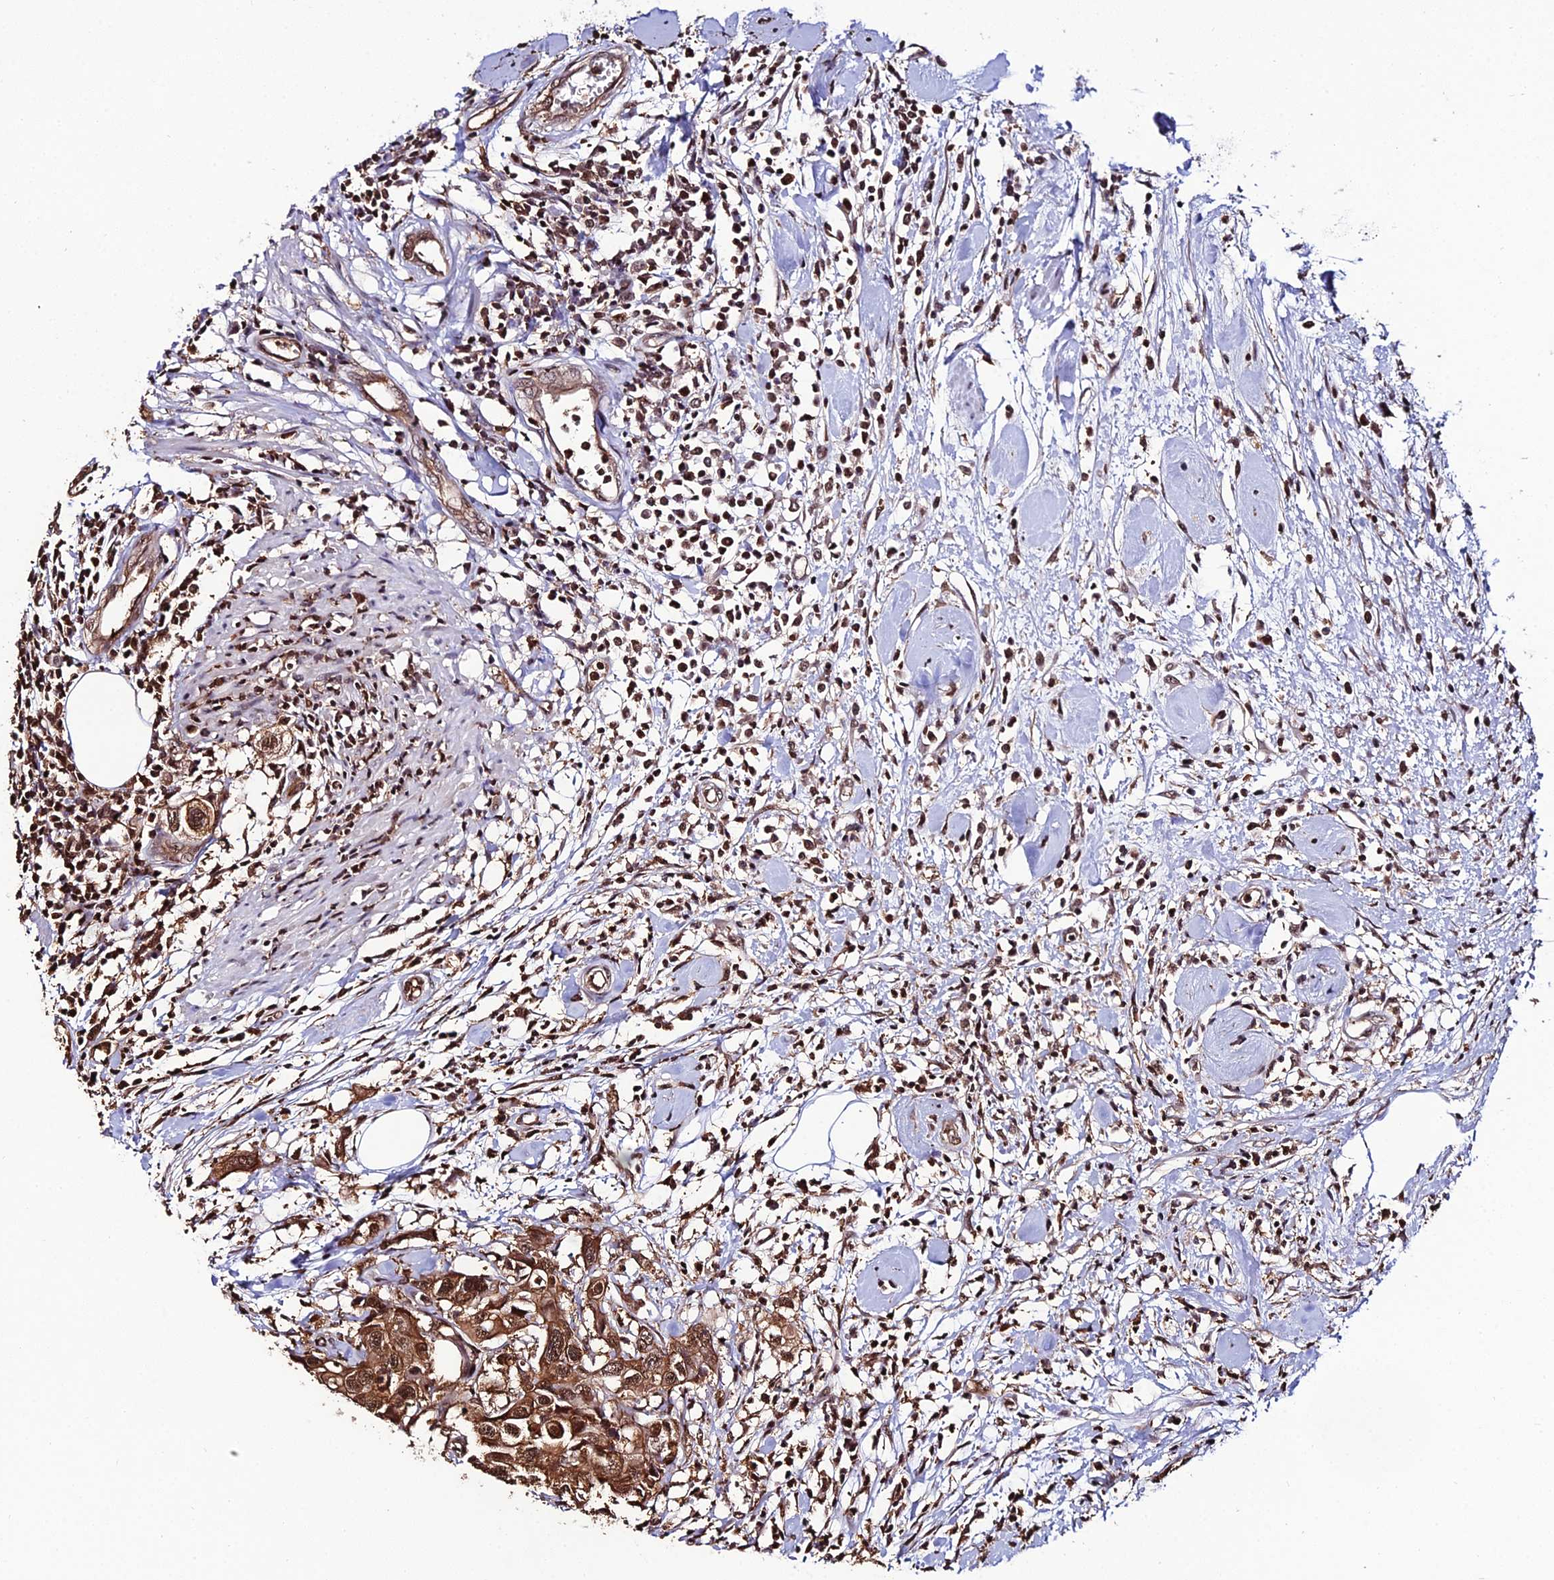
{"staining": {"intensity": "moderate", "quantity": ">75%", "location": "cytoplasmic/membranous,nuclear"}, "tissue": "colorectal cancer", "cell_type": "Tumor cells", "image_type": "cancer", "snomed": [{"axis": "morphology", "description": "Adenocarcinoma, NOS"}, {"axis": "topography", "description": "Colon"}], "caption": "Protein analysis of colorectal cancer tissue reveals moderate cytoplasmic/membranous and nuclear staining in approximately >75% of tumor cells.", "gene": "PPP4C", "patient": {"sex": "male", "age": 77}}